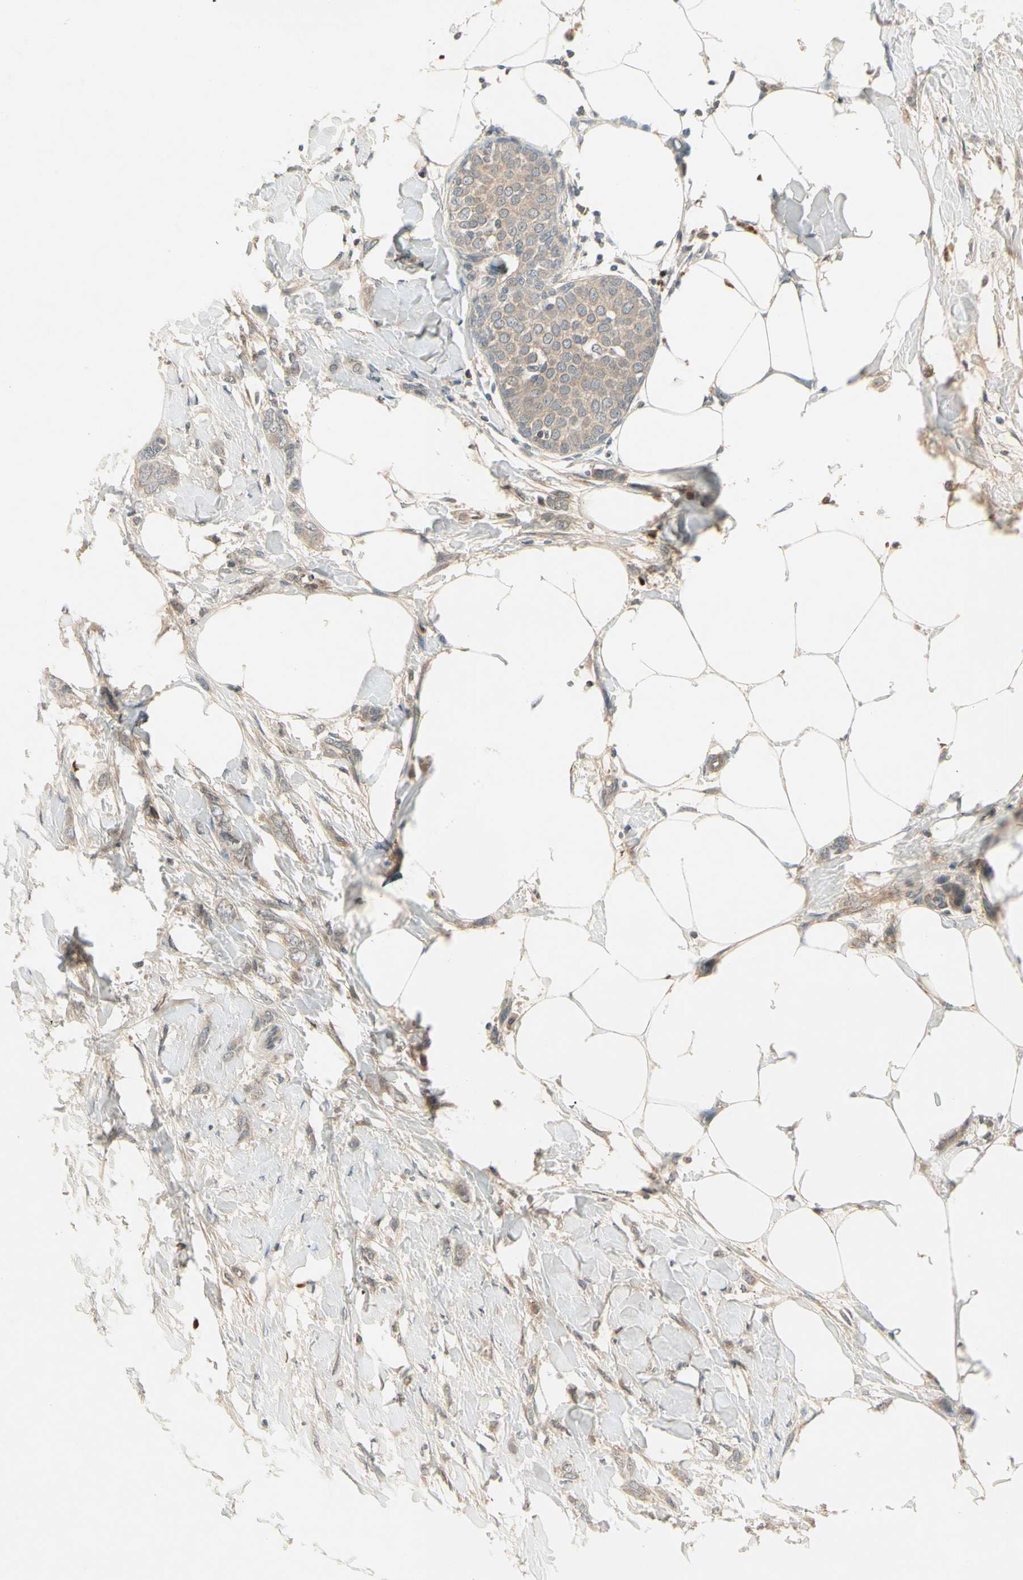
{"staining": {"intensity": "weak", "quantity": ">75%", "location": "cytoplasmic/membranous"}, "tissue": "breast cancer", "cell_type": "Tumor cells", "image_type": "cancer", "snomed": [{"axis": "morphology", "description": "Lobular carcinoma, in situ"}, {"axis": "morphology", "description": "Lobular carcinoma"}, {"axis": "topography", "description": "Breast"}], "caption": "This image shows immunohistochemistry staining of lobular carcinoma in situ (breast), with low weak cytoplasmic/membranous positivity in about >75% of tumor cells.", "gene": "CCL4", "patient": {"sex": "female", "age": 41}}